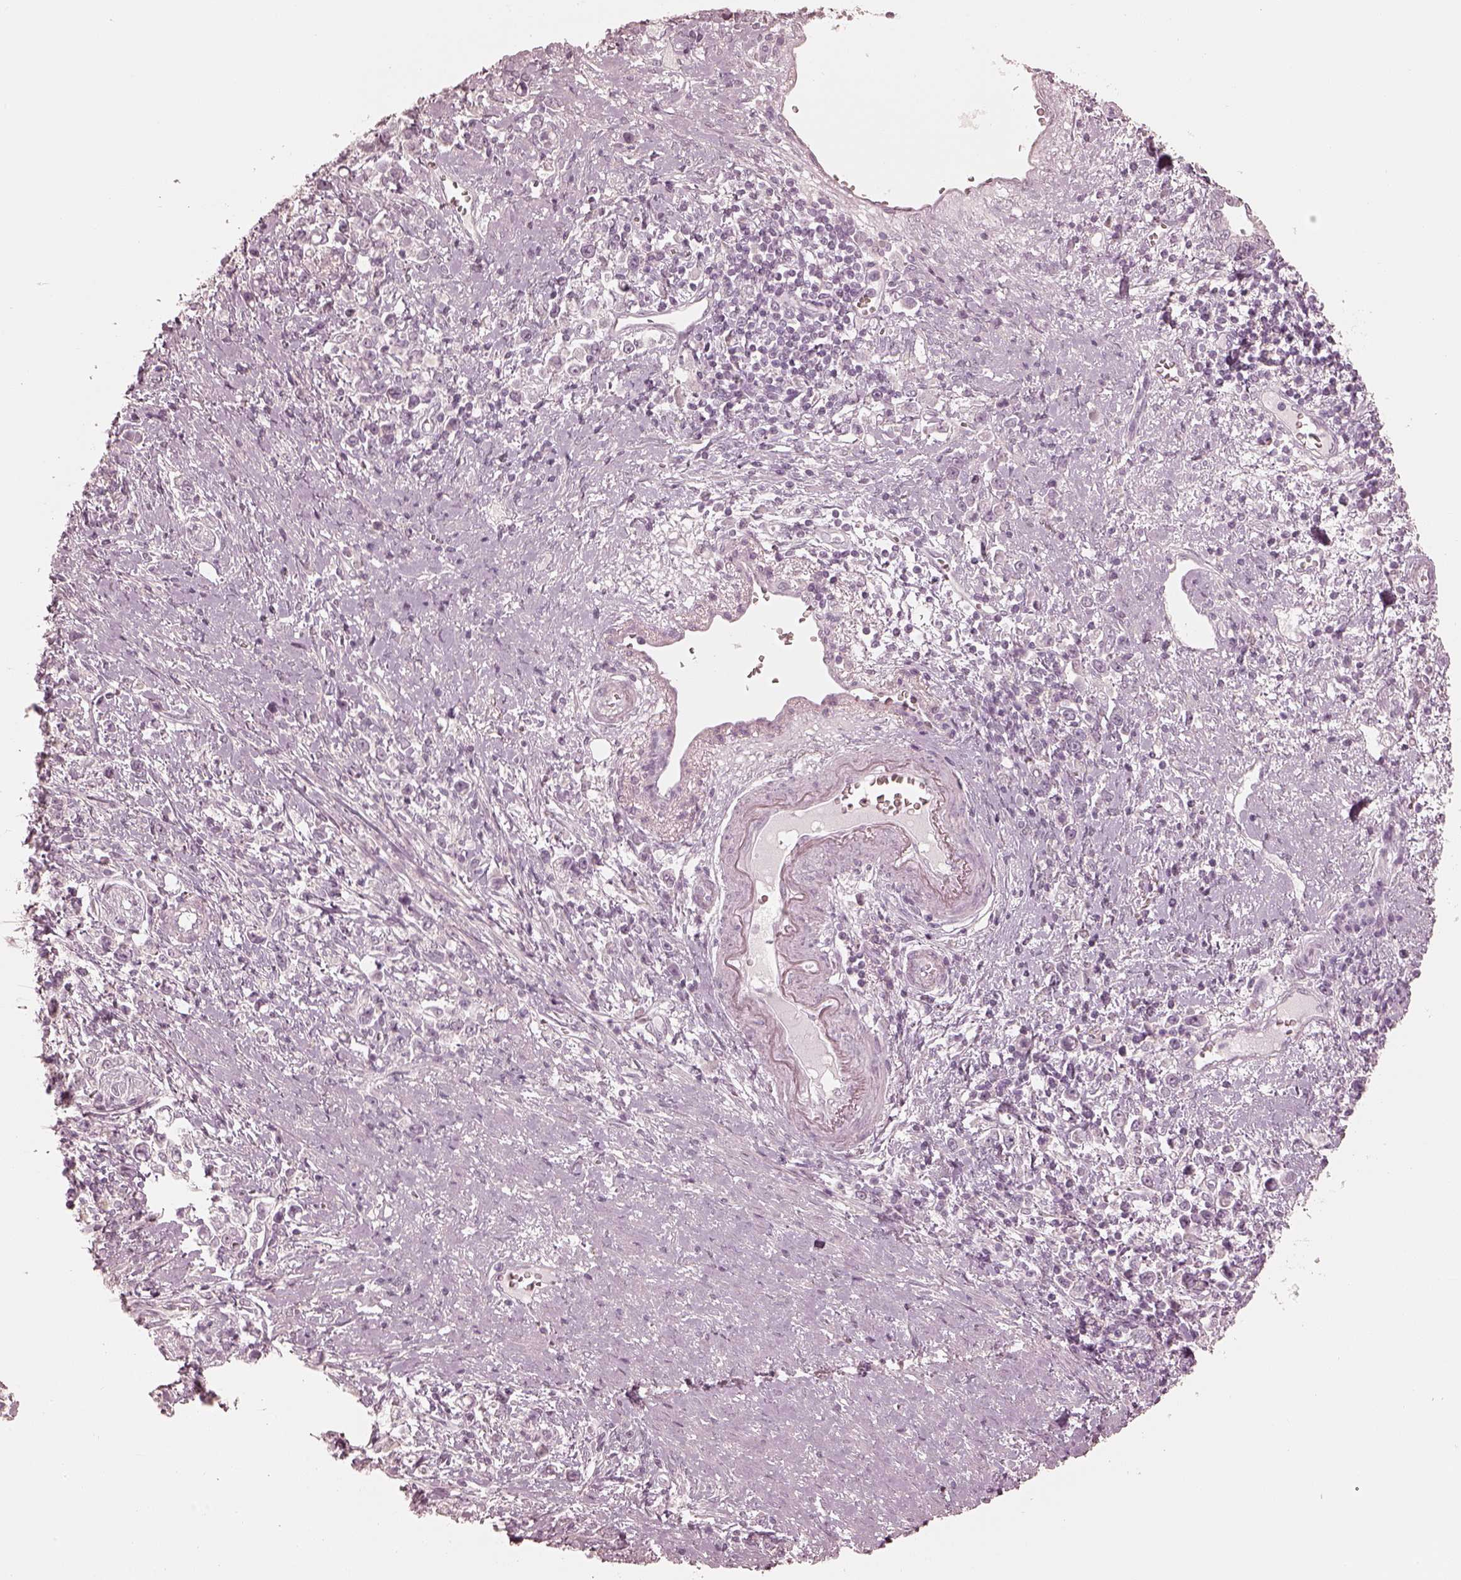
{"staining": {"intensity": "negative", "quantity": "none", "location": "none"}, "tissue": "stomach cancer", "cell_type": "Tumor cells", "image_type": "cancer", "snomed": [{"axis": "morphology", "description": "Adenocarcinoma, NOS"}, {"axis": "topography", "description": "Stomach"}], "caption": "Immunohistochemical staining of human adenocarcinoma (stomach) exhibits no significant expression in tumor cells.", "gene": "CALR3", "patient": {"sex": "male", "age": 63}}